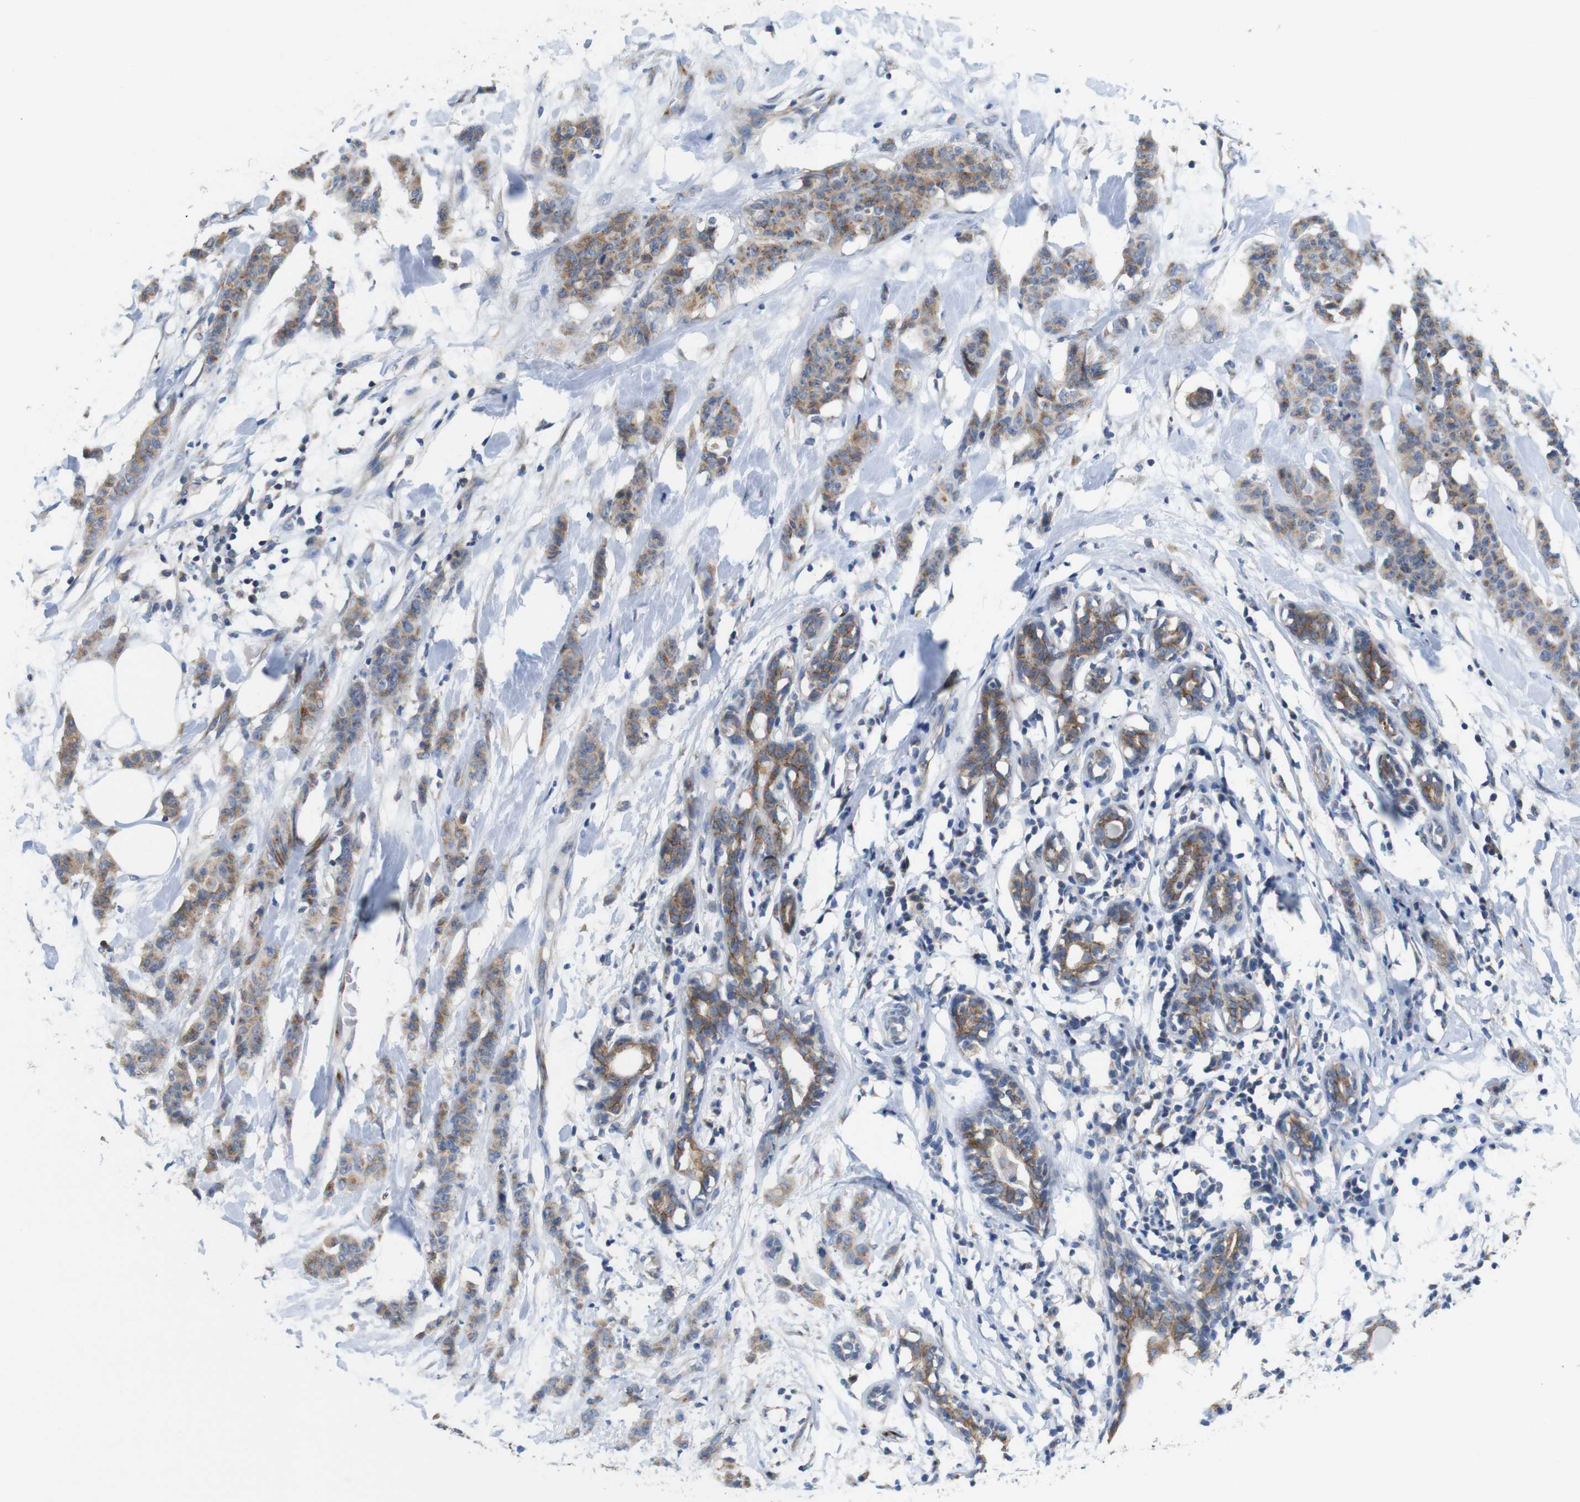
{"staining": {"intensity": "moderate", "quantity": ">75%", "location": "cytoplasmic/membranous"}, "tissue": "breast cancer", "cell_type": "Tumor cells", "image_type": "cancer", "snomed": [{"axis": "morphology", "description": "Normal tissue, NOS"}, {"axis": "morphology", "description": "Duct carcinoma"}, {"axis": "topography", "description": "Breast"}], "caption": "About >75% of tumor cells in human breast infiltrating ductal carcinoma display moderate cytoplasmic/membranous protein staining as visualized by brown immunohistochemical staining.", "gene": "EFCAB14", "patient": {"sex": "female", "age": 40}}